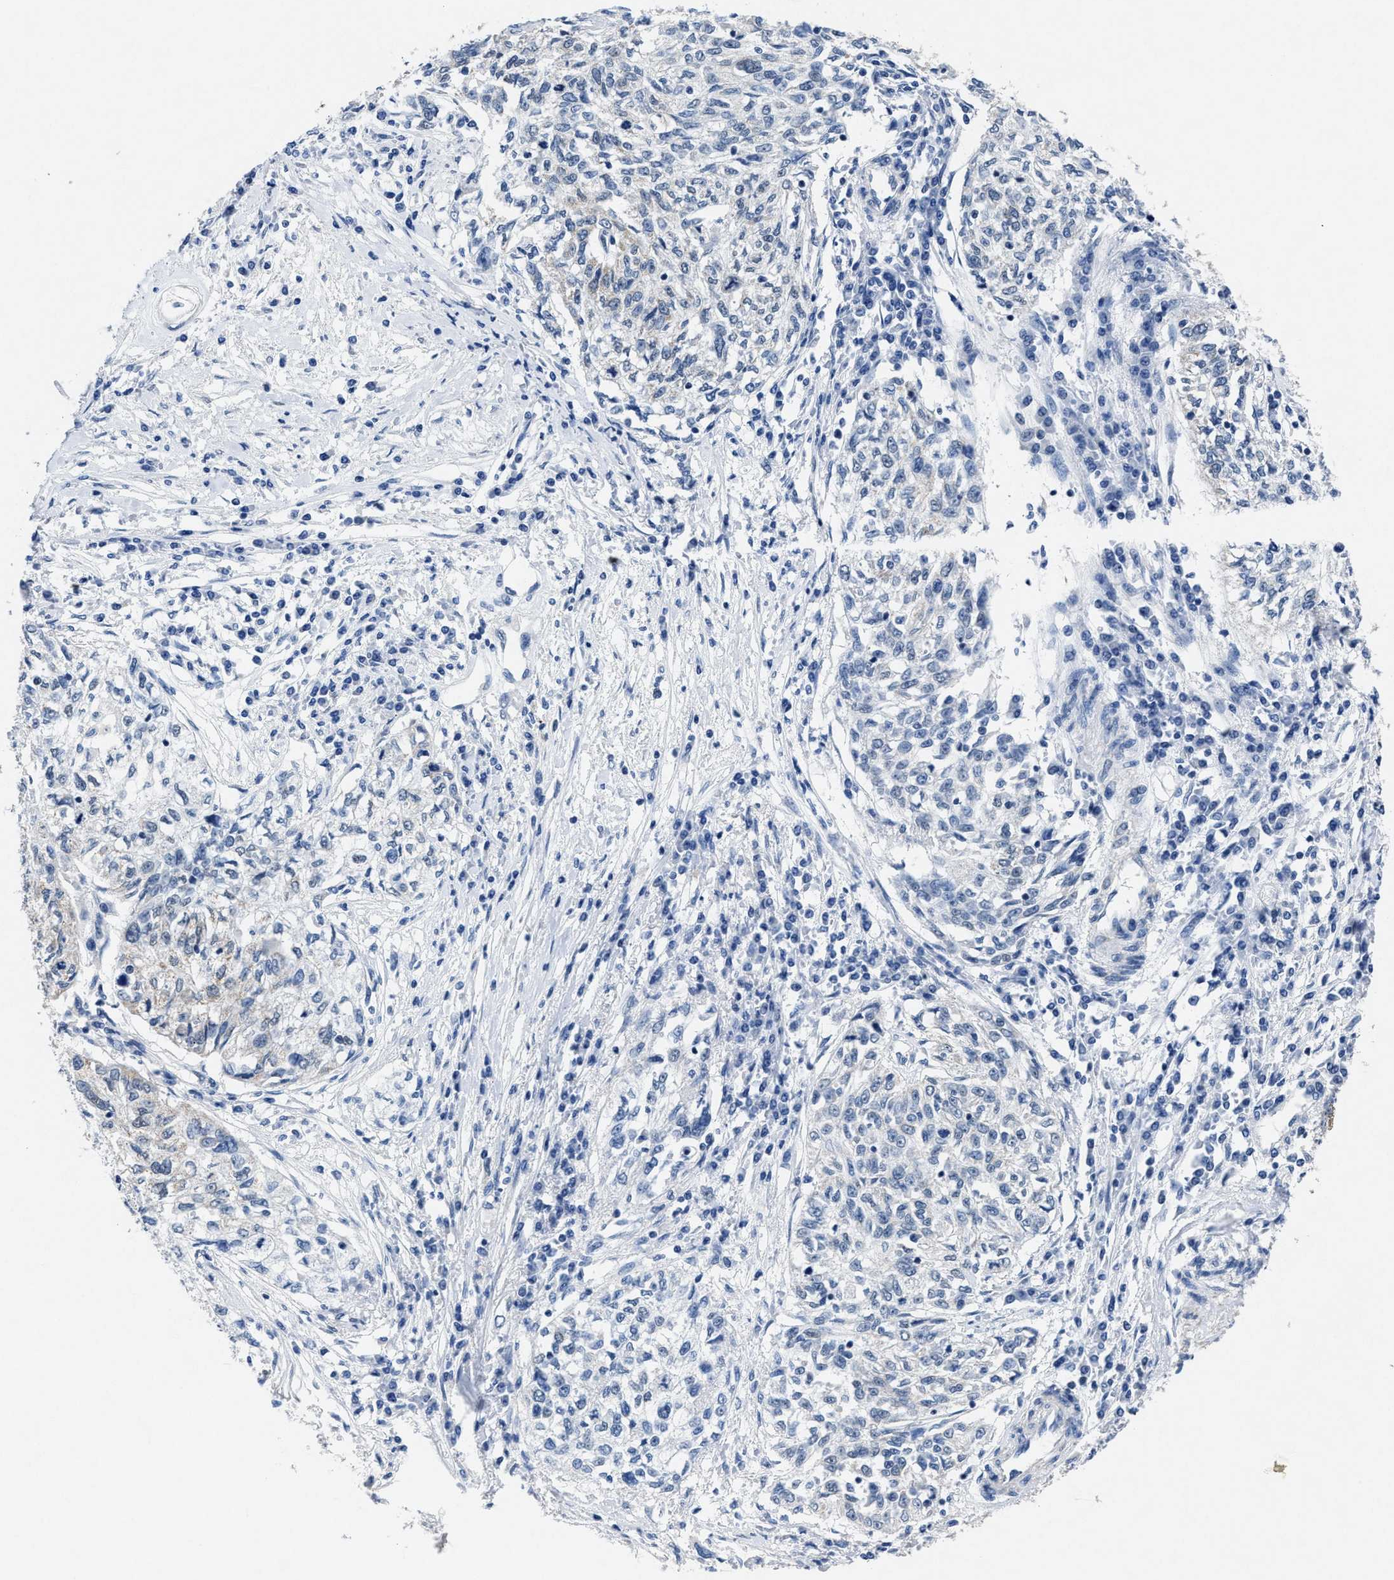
{"staining": {"intensity": "negative", "quantity": "none", "location": "none"}, "tissue": "cervical cancer", "cell_type": "Tumor cells", "image_type": "cancer", "snomed": [{"axis": "morphology", "description": "Squamous cell carcinoma, NOS"}, {"axis": "topography", "description": "Cervix"}], "caption": "The immunohistochemistry (IHC) histopathology image has no significant staining in tumor cells of cervical cancer tissue.", "gene": "ID3", "patient": {"sex": "female", "age": 57}}